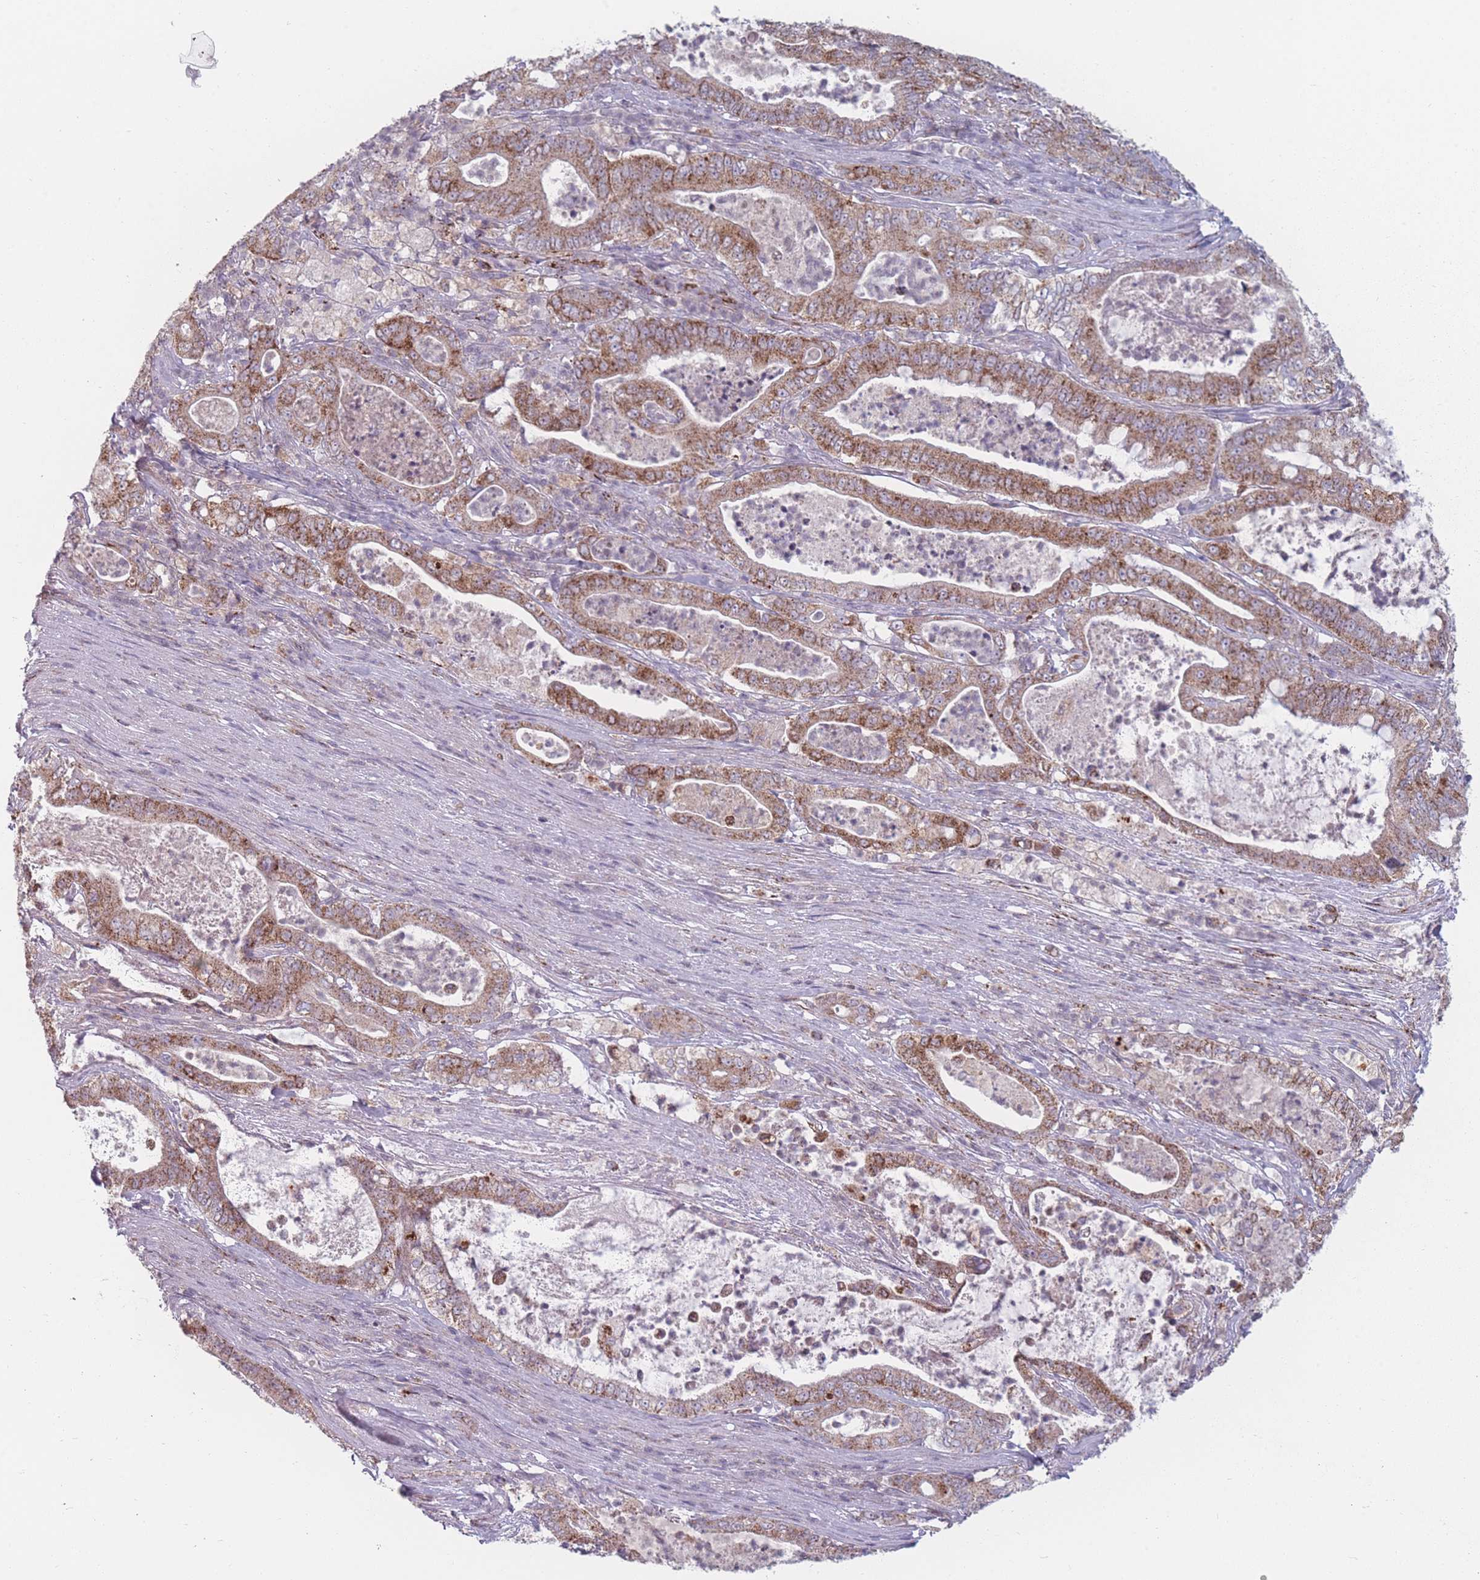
{"staining": {"intensity": "moderate", "quantity": ">75%", "location": "cytoplasmic/membranous"}, "tissue": "pancreatic cancer", "cell_type": "Tumor cells", "image_type": "cancer", "snomed": [{"axis": "morphology", "description": "Adenocarcinoma, NOS"}, {"axis": "topography", "description": "Pancreas"}], "caption": "Pancreatic cancer stained for a protein exhibits moderate cytoplasmic/membranous positivity in tumor cells.", "gene": "PEX11B", "patient": {"sex": "male", "age": 71}}